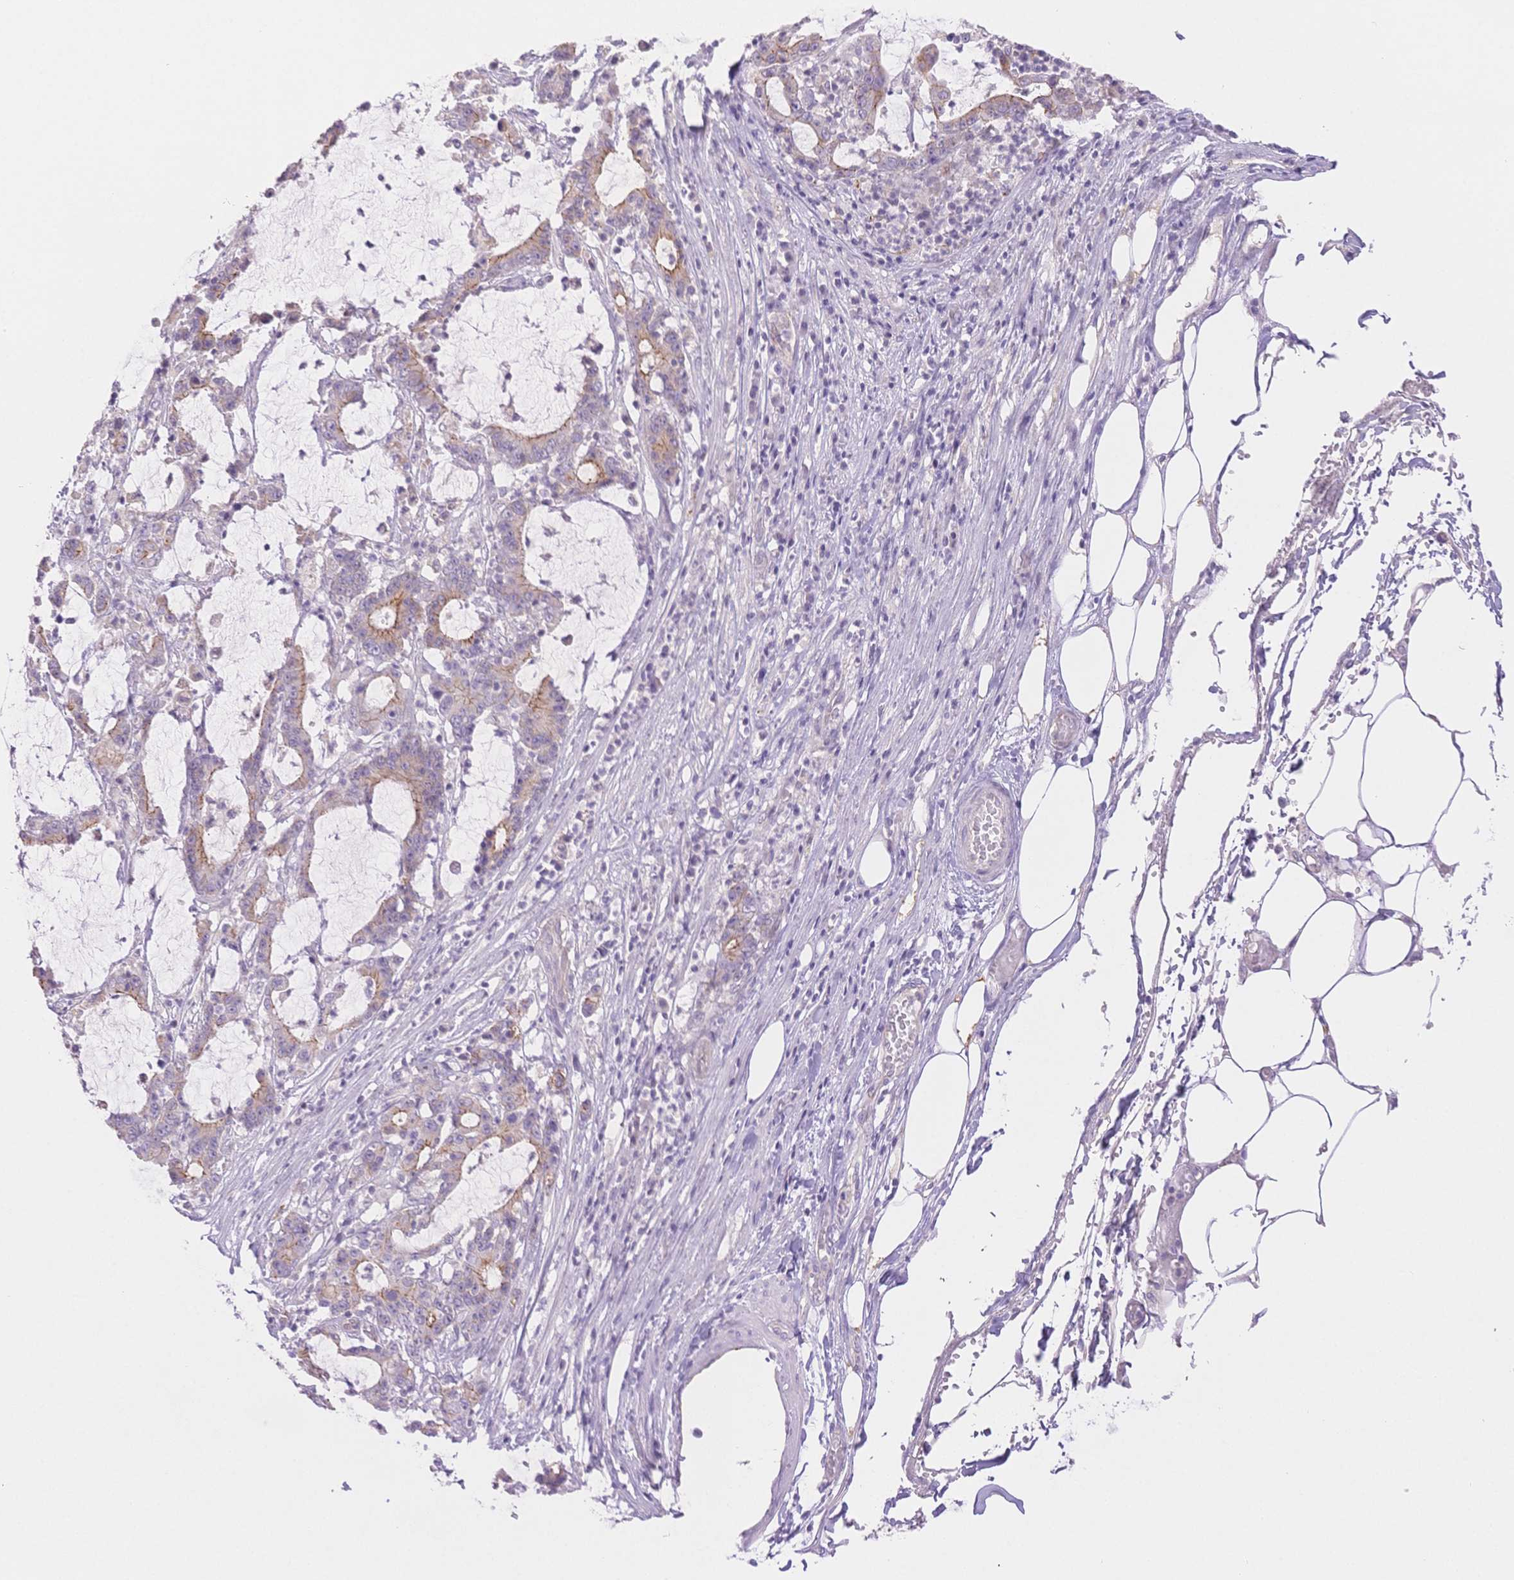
{"staining": {"intensity": "moderate", "quantity": "<25%", "location": "cytoplasmic/membranous"}, "tissue": "stomach cancer", "cell_type": "Tumor cells", "image_type": "cancer", "snomed": [{"axis": "morphology", "description": "Adenocarcinoma, NOS"}, {"axis": "topography", "description": "Stomach, upper"}], "caption": "Protein staining demonstrates moderate cytoplasmic/membranous positivity in about <25% of tumor cells in stomach adenocarcinoma. The staining was performed using DAB to visualize the protein expression in brown, while the nuclei were stained in blue with hematoxylin (Magnification: 20x).", "gene": "WDR54", "patient": {"sex": "male", "age": 68}}